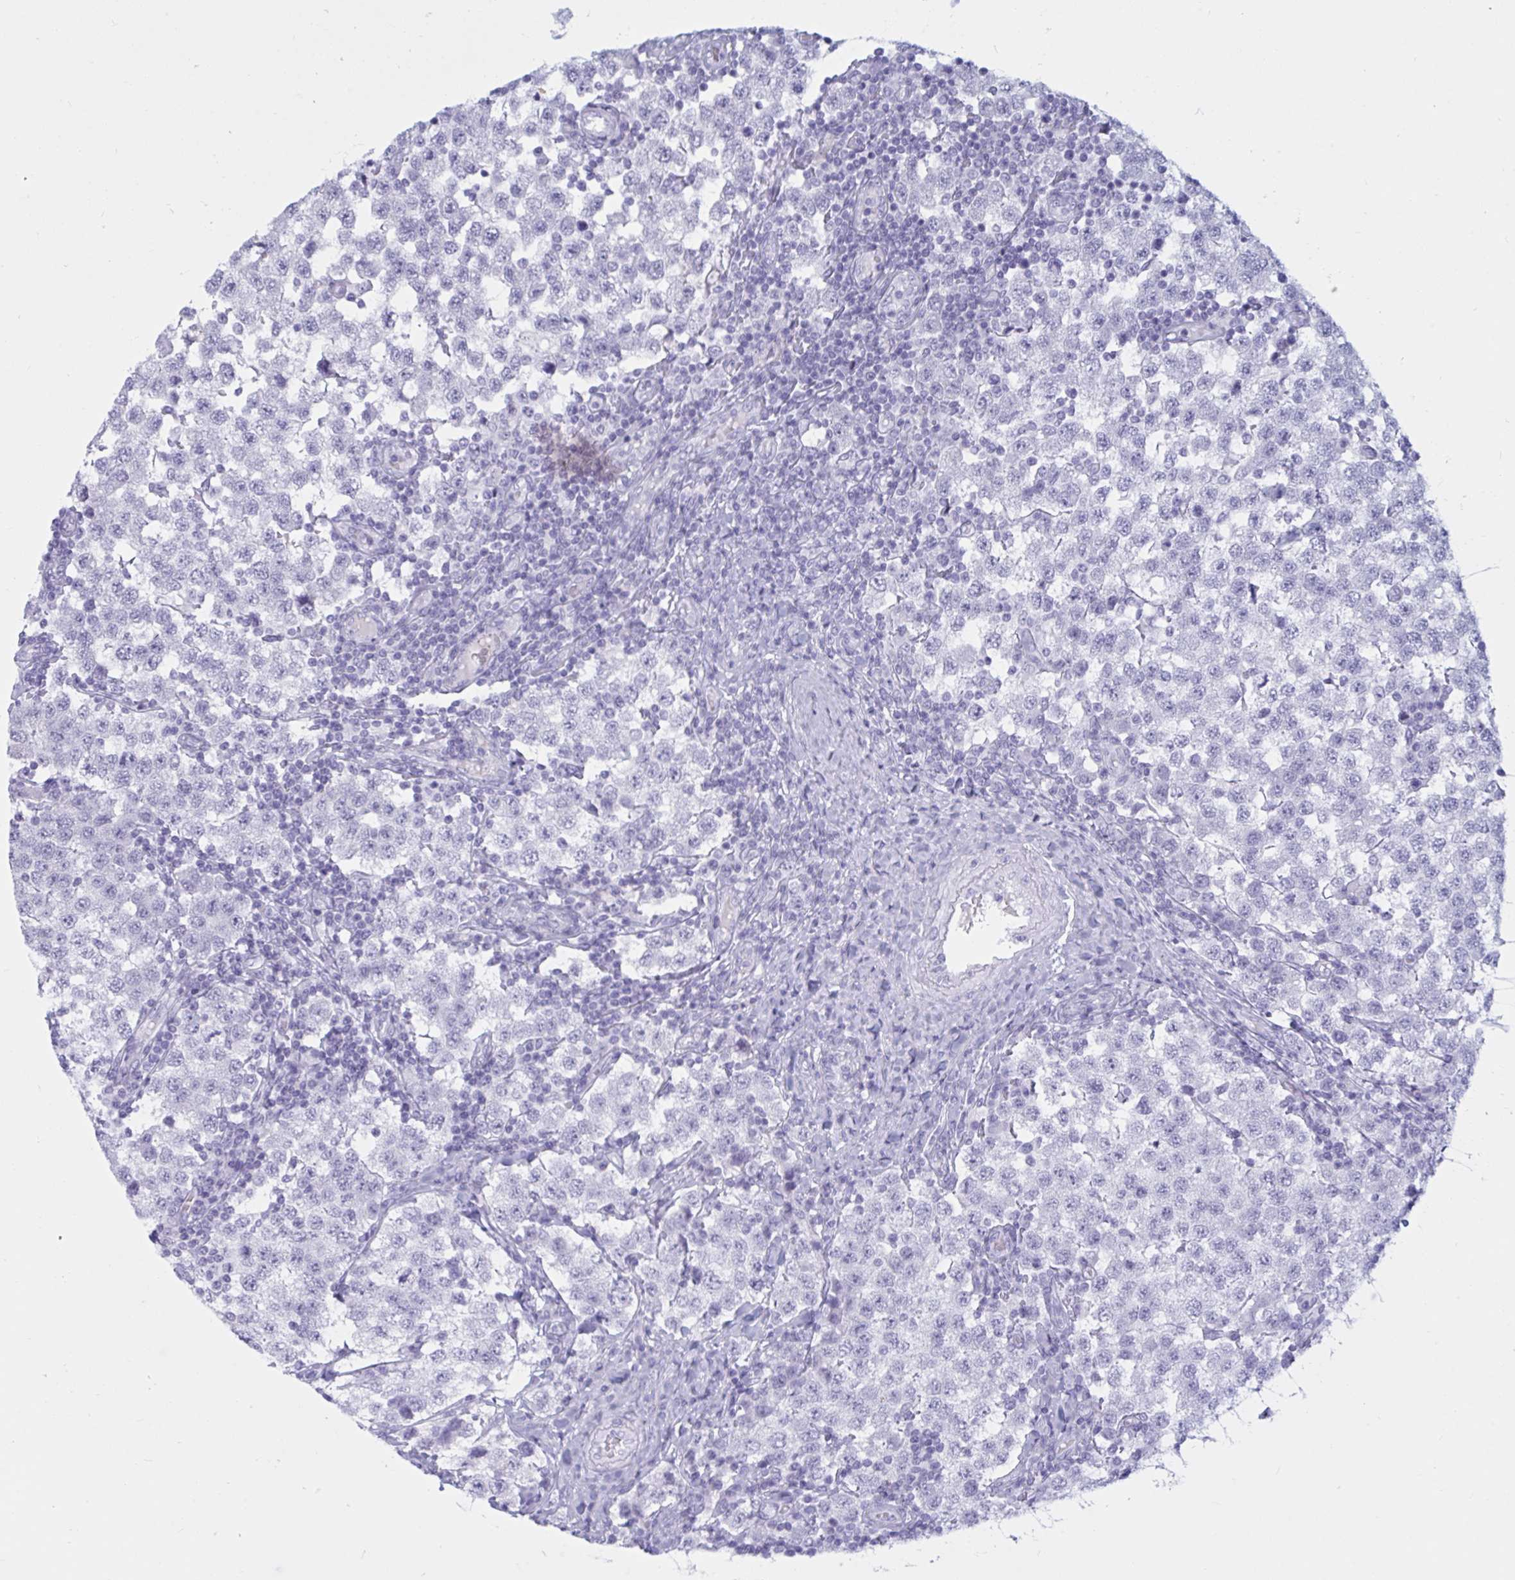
{"staining": {"intensity": "negative", "quantity": "none", "location": "none"}, "tissue": "testis cancer", "cell_type": "Tumor cells", "image_type": "cancer", "snomed": [{"axis": "morphology", "description": "Seminoma, NOS"}, {"axis": "topography", "description": "Testis"}], "caption": "Micrograph shows no protein expression in tumor cells of testis cancer tissue. (DAB immunohistochemistry (IHC) visualized using brightfield microscopy, high magnification).", "gene": "BBS10", "patient": {"sex": "male", "age": 34}}